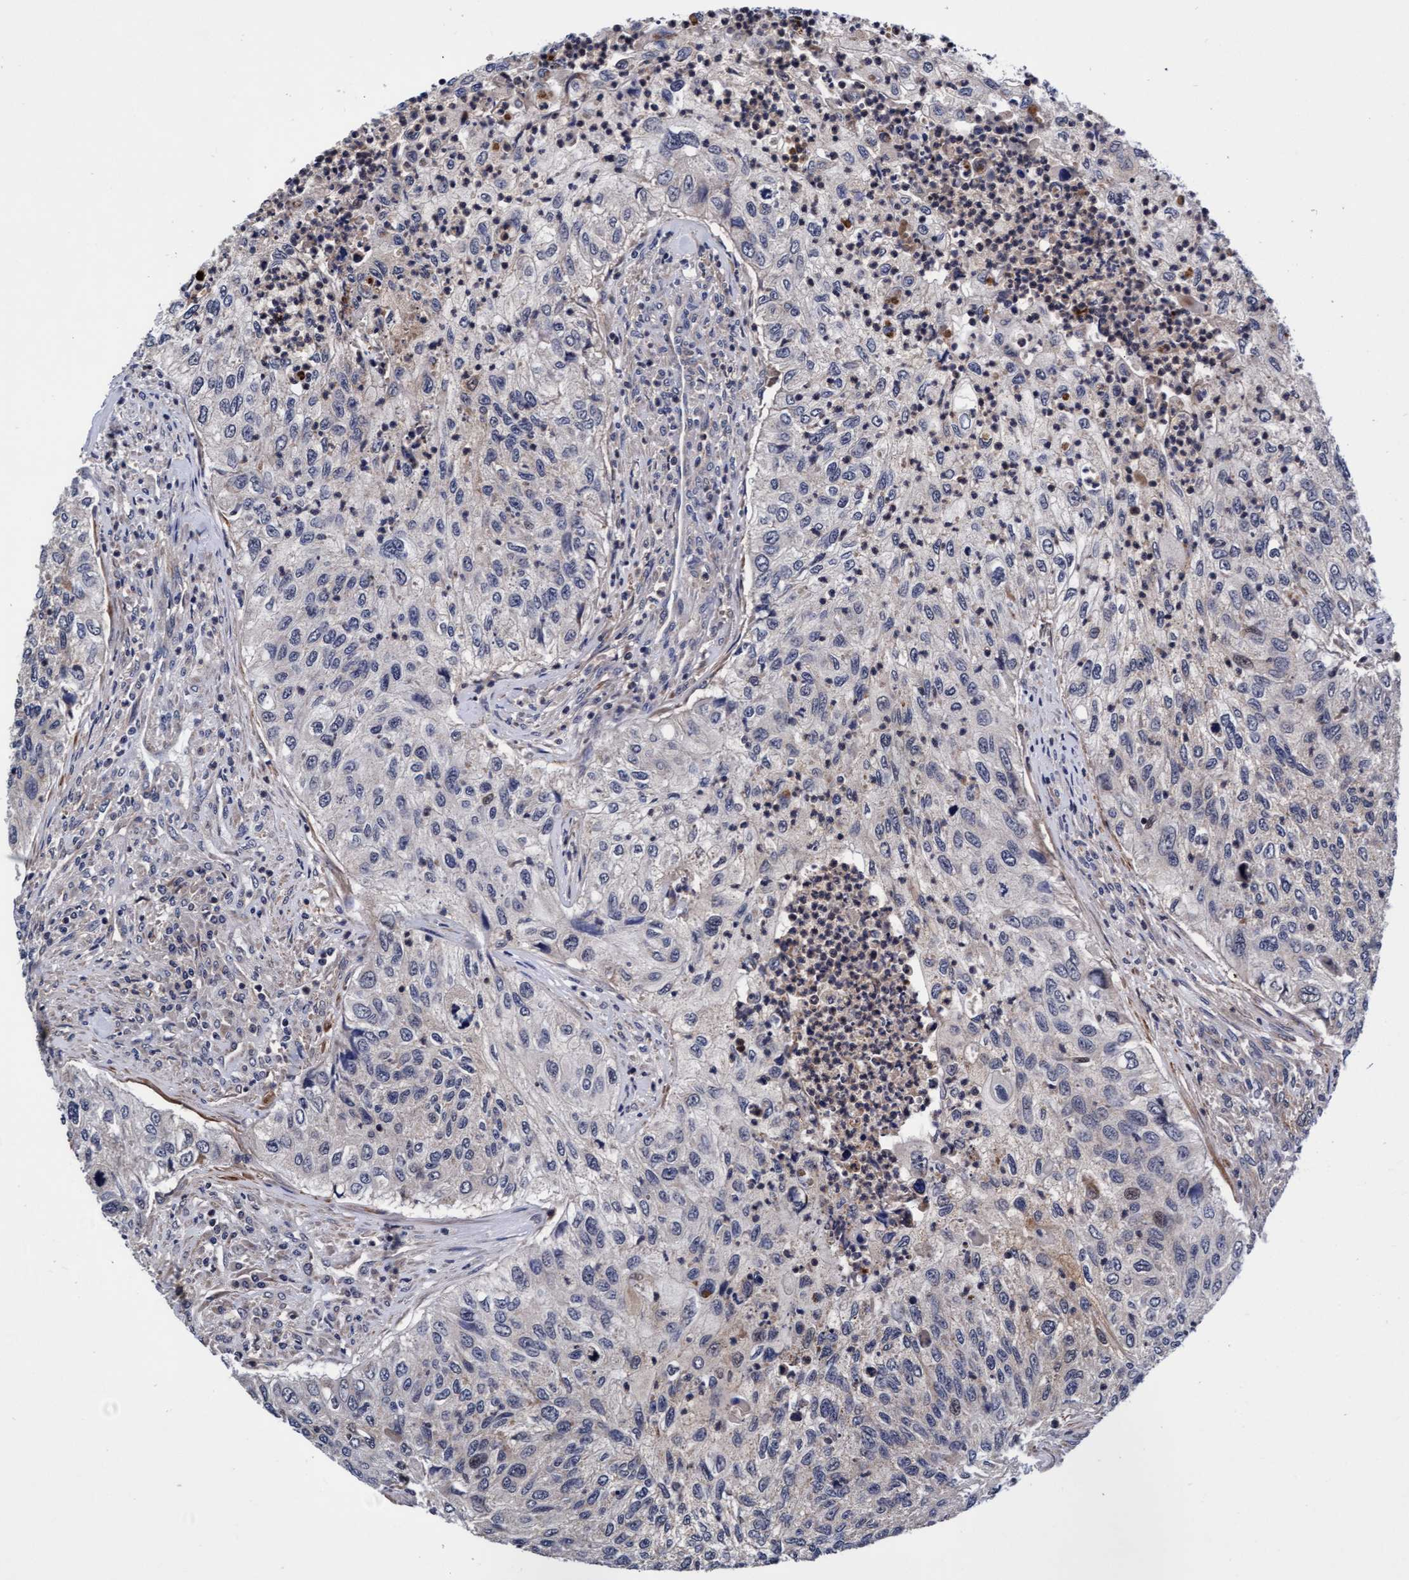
{"staining": {"intensity": "negative", "quantity": "none", "location": "none"}, "tissue": "urothelial cancer", "cell_type": "Tumor cells", "image_type": "cancer", "snomed": [{"axis": "morphology", "description": "Urothelial carcinoma, High grade"}, {"axis": "topography", "description": "Urinary bladder"}], "caption": "DAB immunohistochemical staining of high-grade urothelial carcinoma demonstrates no significant expression in tumor cells.", "gene": "EFCAB13", "patient": {"sex": "female", "age": 60}}